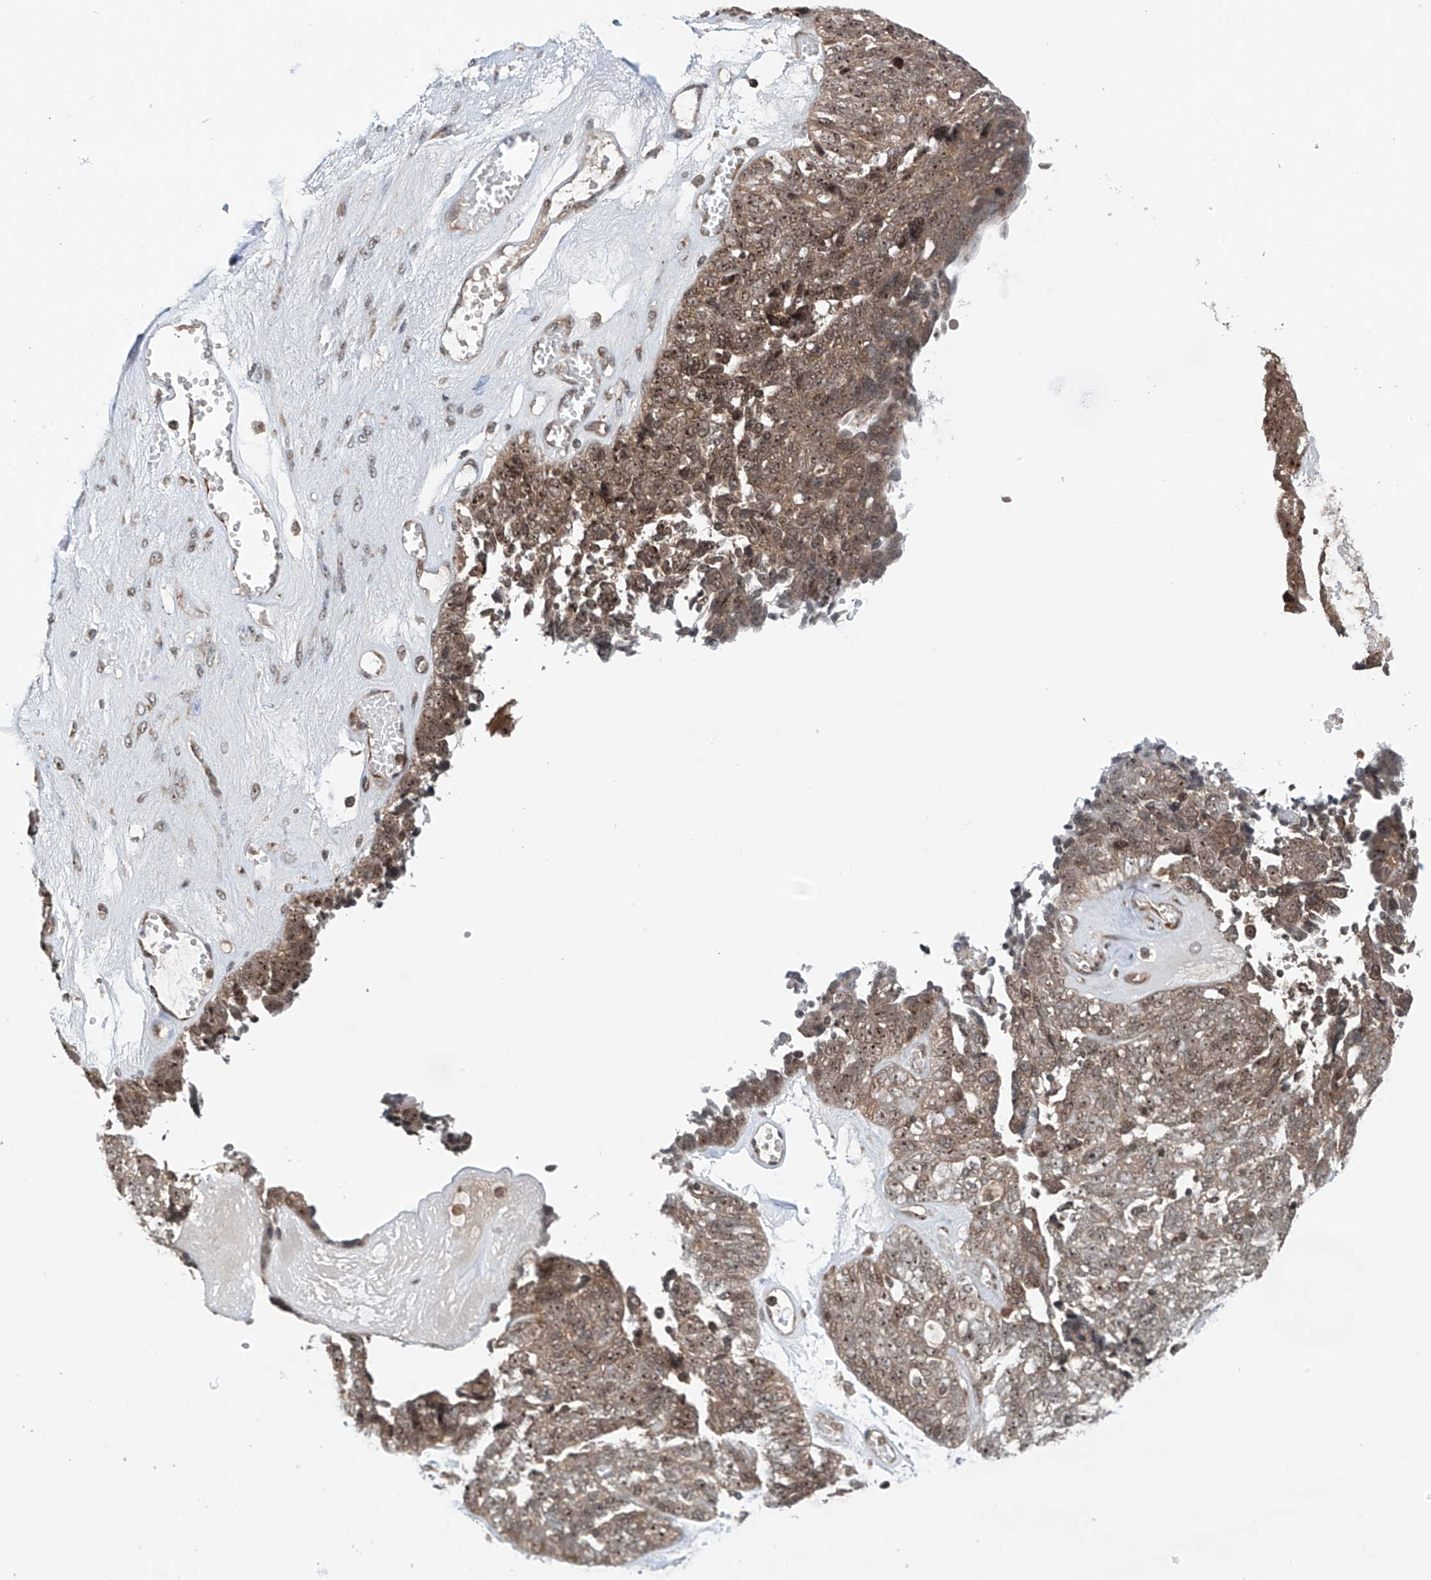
{"staining": {"intensity": "moderate", "quantity": ">75%", "location": "cytoplasmic/membranous,nuclear"}, "tissue": "ovarian cancer", "cell_type": "Tumor cells", "image_type": "cancer", "snomed": [{"axis": "morphology", "description": "Cystadenocarcinoma, serous, NOS"}, {"axis": "topography", "description": "Ovary"}], "caption": "Protein staining of serous cystadenocarcinoma (ovarian) tissue demonstrates moderate cytoplasmic/membranous and nuclear staining in approximately >75% of tumor cells.", "gene": "C1orf131", "patient": {"sex": "female", "age": 79}}